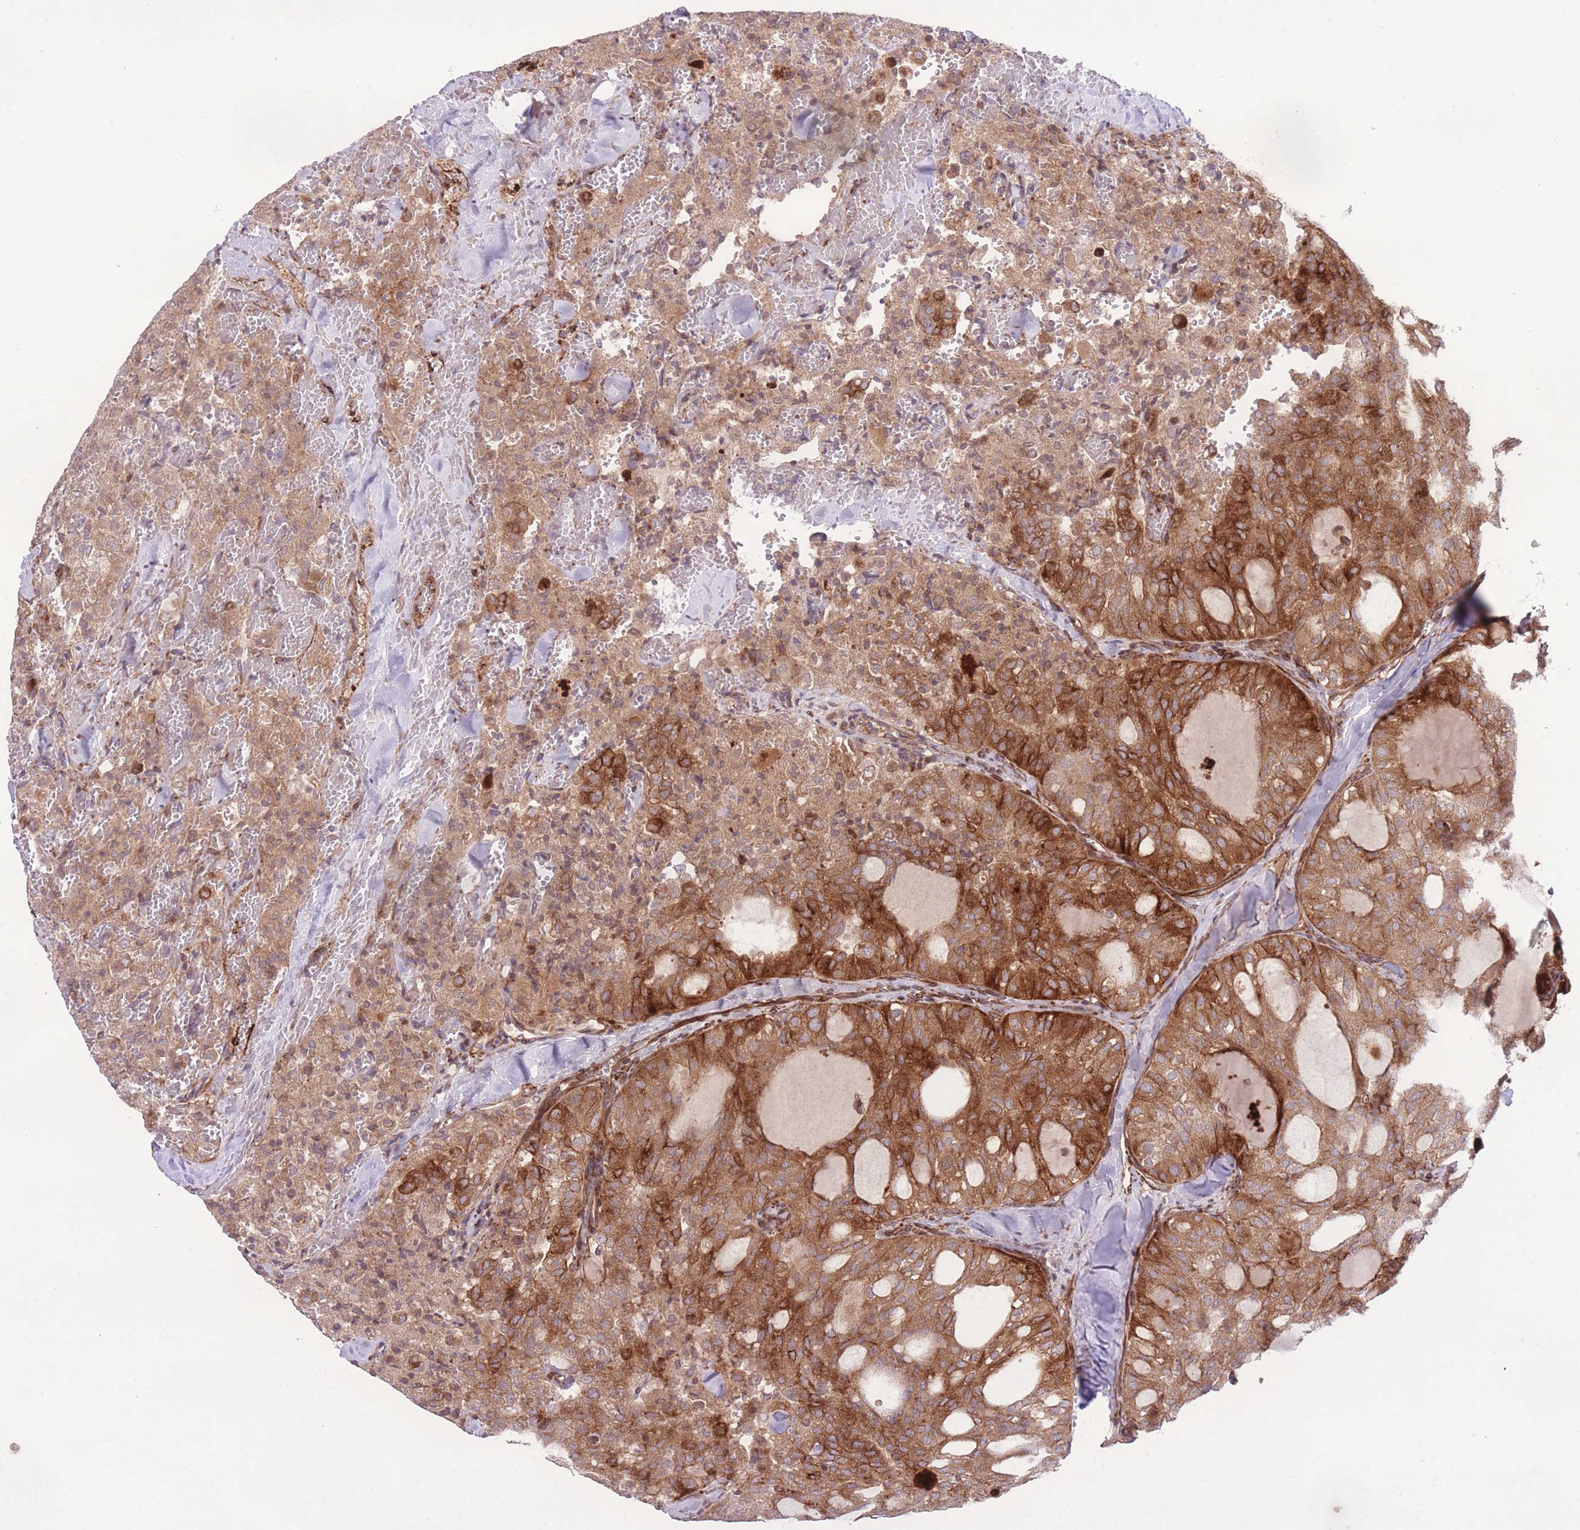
{"staining": {"intensity": "moderate", "quantity": ">75%", "location": "cytoplasmic/membranous"}, "tissue": "thyroid cancer", "cell_type": "Tumor cells", "image_type": "cancer", "snomed": [{"axis": "morphology", "description": "Follicular adenoma carcinoma, NOS"}, {"axis": "topography", "description": "Thyroid gland"}], "caption": "A high-resolution image shows immunohistochemistry staining of thyroid follicular adenoma carcinoma, which reveals moderate cytoplasmic/membranous staining in about >75% of tumor cells.", "gene": "CISH", "patient": {"sex": "male", "age": 75}}